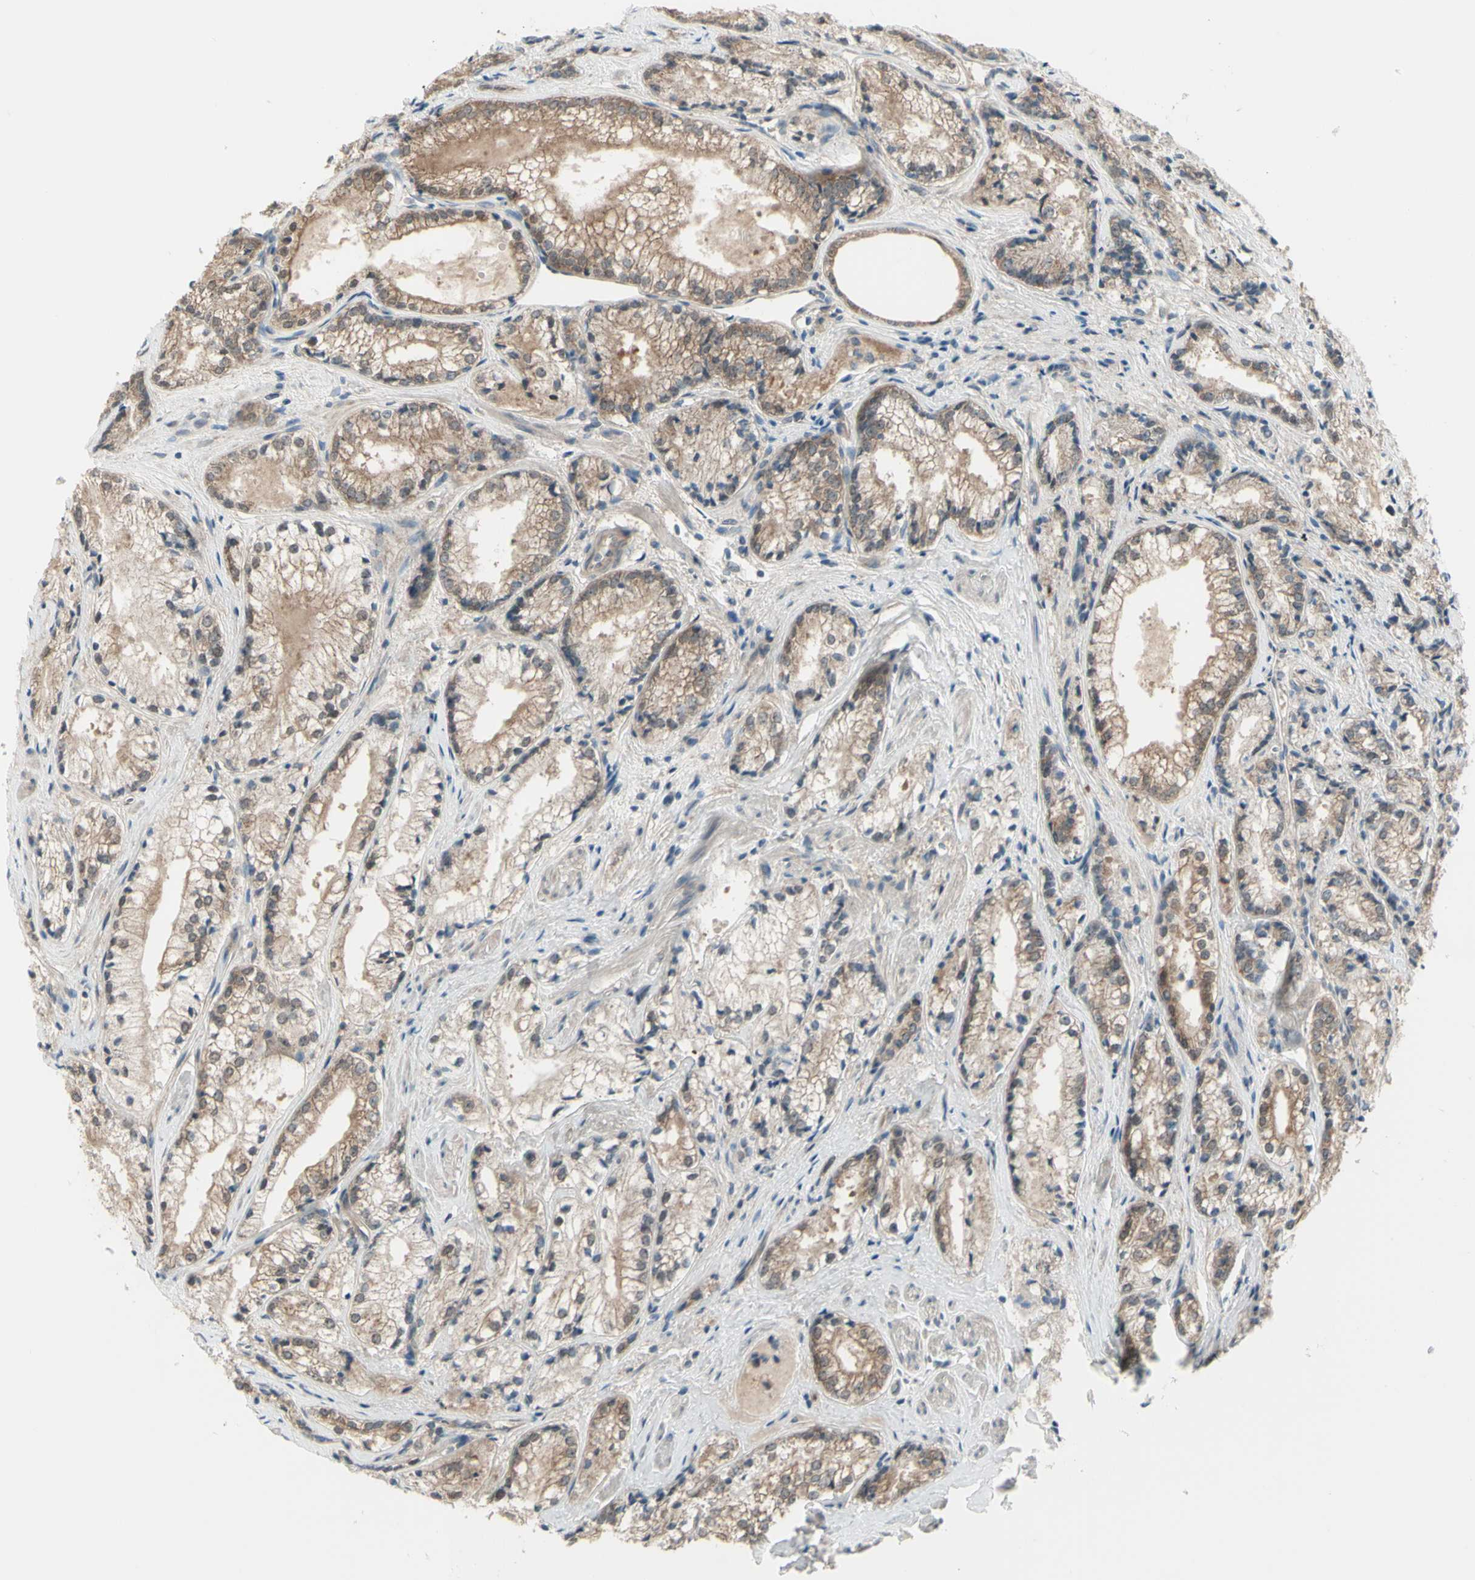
{"staining": {"intensity": "moderate", "quantity": "25%-75%", "location": "cytoplasmic/membranous"}, "tissue": "prostate cancer", "cell_type": "Tumor cells", "image_type": "cancer", "snomed": [{"axis": "morphology", "description": "Adenocarcinoma, Low grade"}, {"axis": "topography", "description": "Prostate"}], "caption": "Prostate cancer tissue displays moderate cytoplasmic/membranous positivity in about 25%-75% of tumor cells", "gene": "NAXD", "patient": {"sex": "male", "age": 60}}